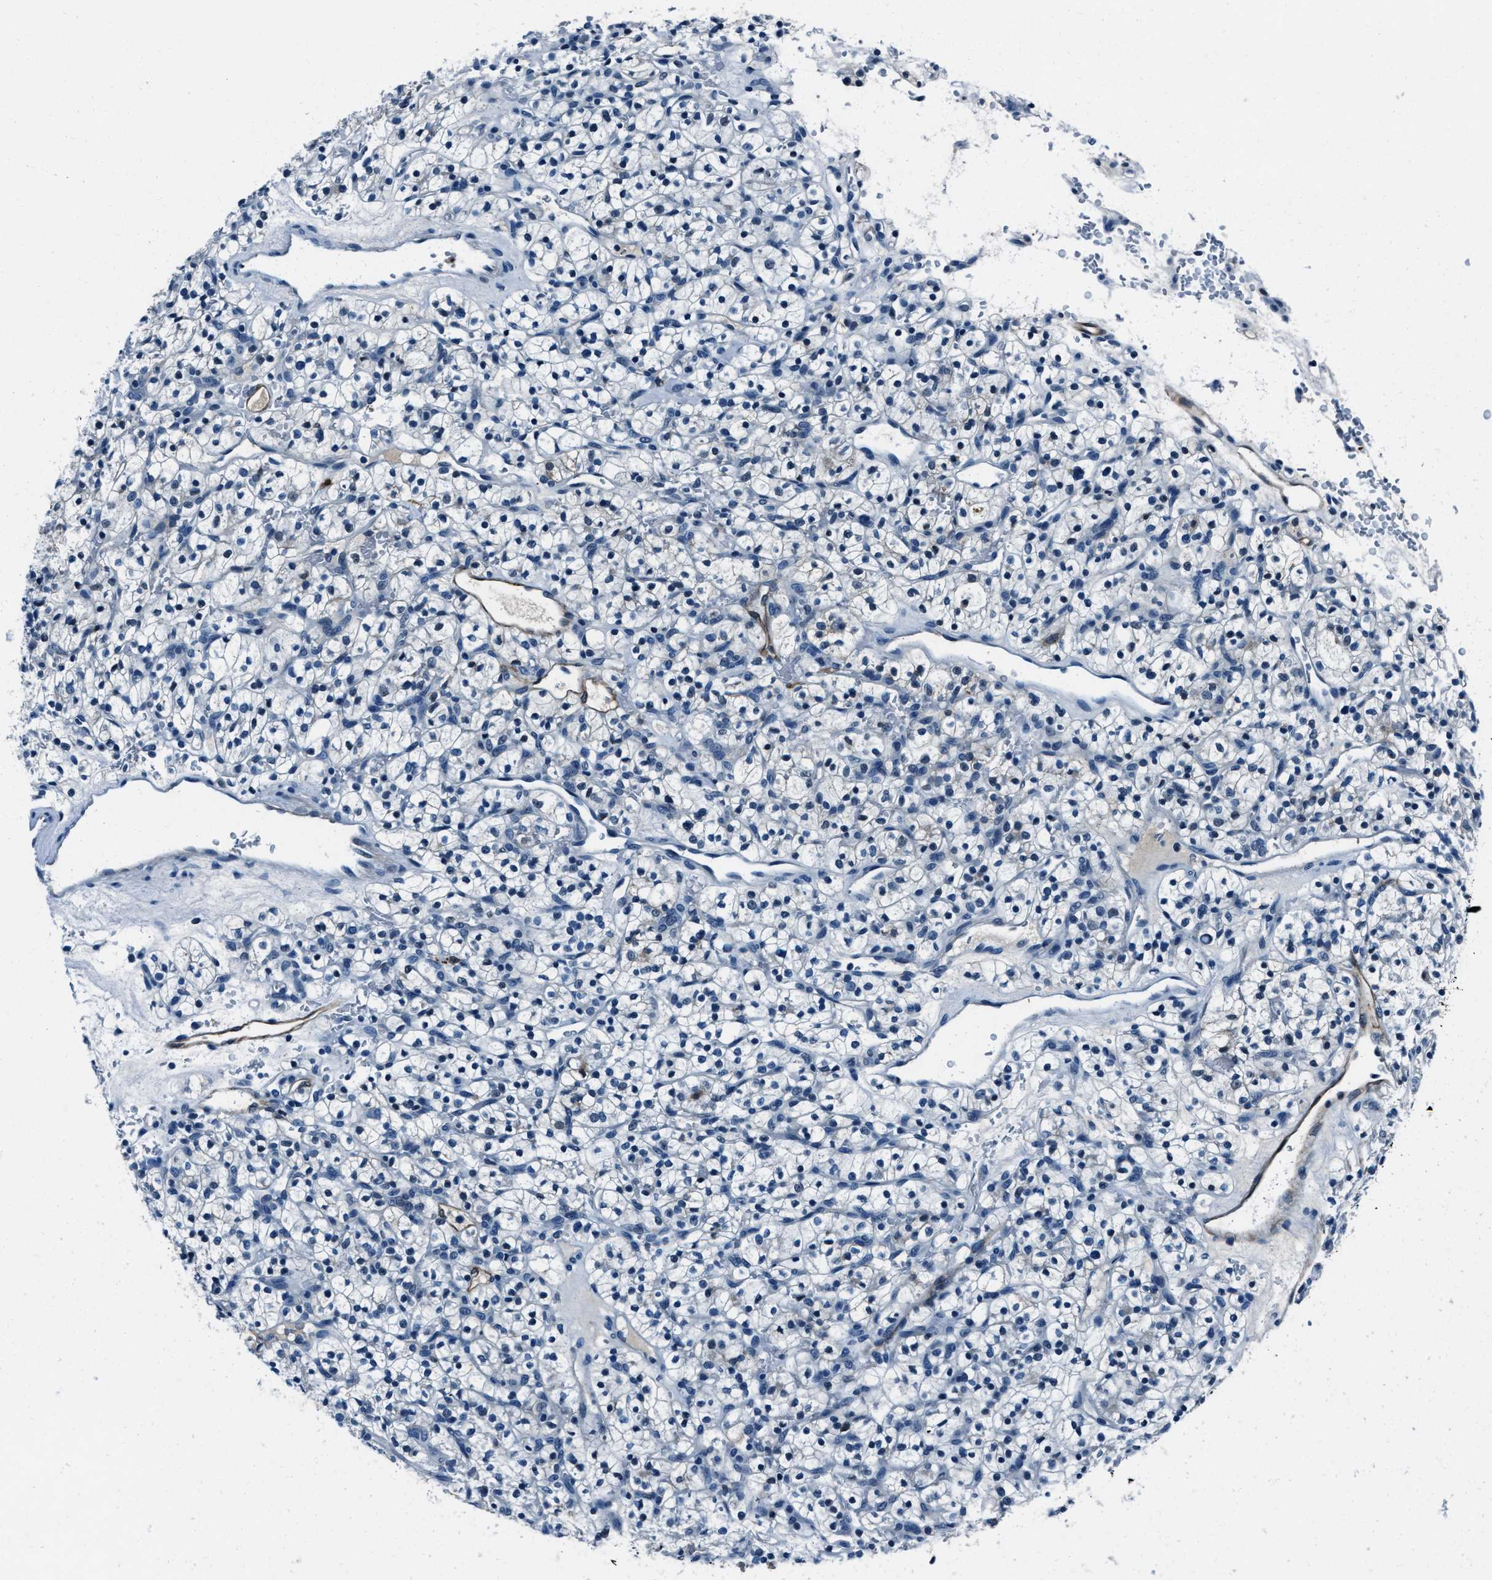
{"staining": {"intensity": "negative", "quantity": "none", "location": "none"}, "tissue": "renal cancer", "cell_type": "Tumor cells", "image_type": "cancer", "snomed": [{"axis": "morphology", "description": "Adenocarcinoma, NOS"}, {"axis": "topography", "description": "Kidney"}], "caption": "A high-resolution image shows immunohistochemistry (IHC) staining of adenocarcinoma (renal), which reveals no significant expression in tumor cells.", "gene": "PTPDC1", "patient": {"sex": "female", "age": 57}}